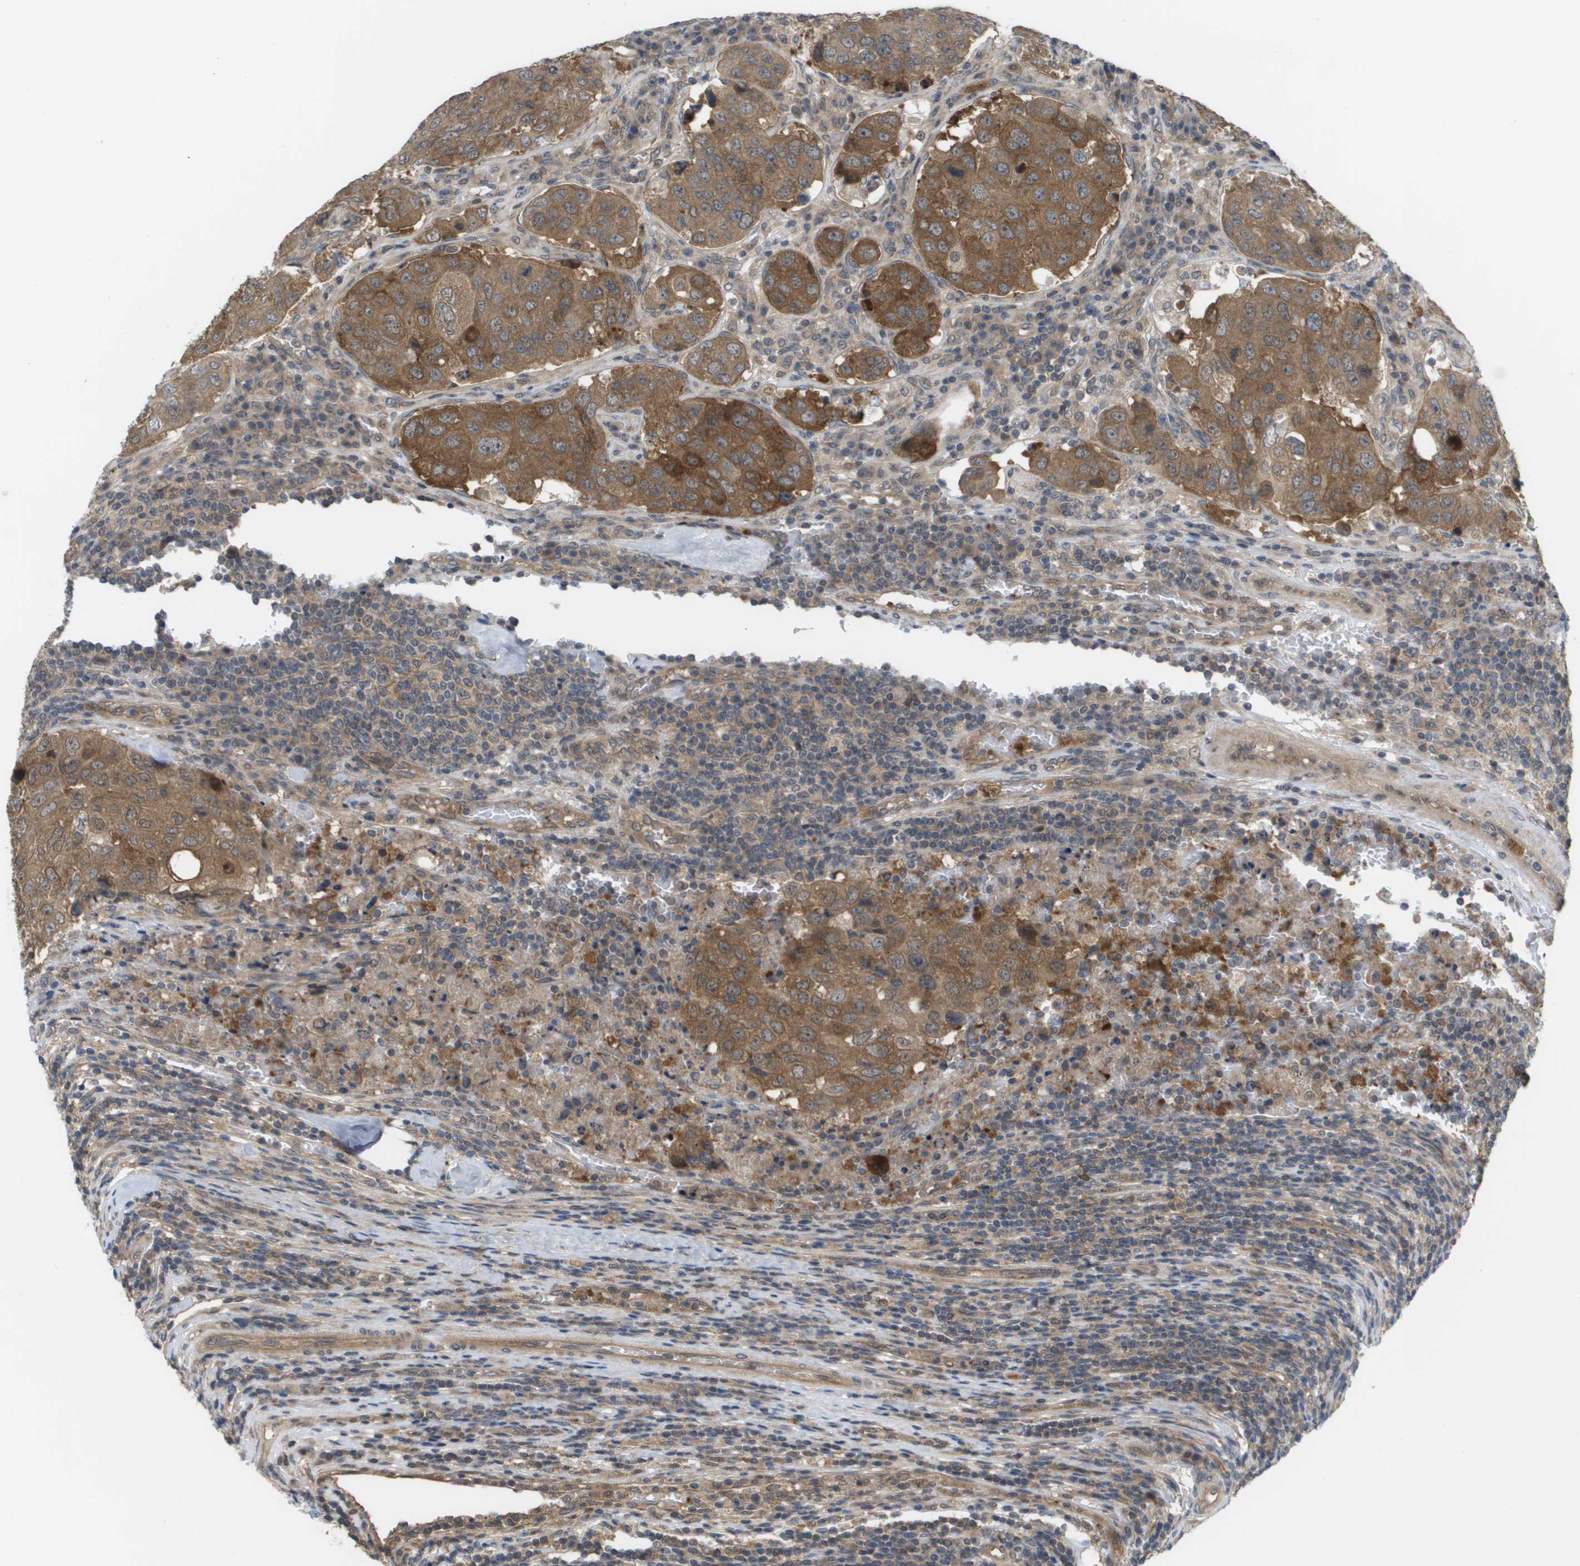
{"staining": {"intensity": "moderate", "quantity": "25%-75%", "location": "cytoplasmic/membranous,nuclear"}, "tissue": "urothelial cancer", "cell_type": "Tumor cells", "image_type": "cancer", "snomed": [{"axis": "morphology", "description": "Urothelial carcinoma, High grade"}, {"axis": "topography", "description": "Lymph node"}, {"axis": "topography", "description": "Urinary bladder"}], "caption": "This is an image of immunohistochemistry staining of urothelial cancer, which shows moderate staining in the cytoplasmic/membranous and nuclear of tumor cells.", "gene": "CTPS2", "patient": {"sex": "male", "age": 51}}